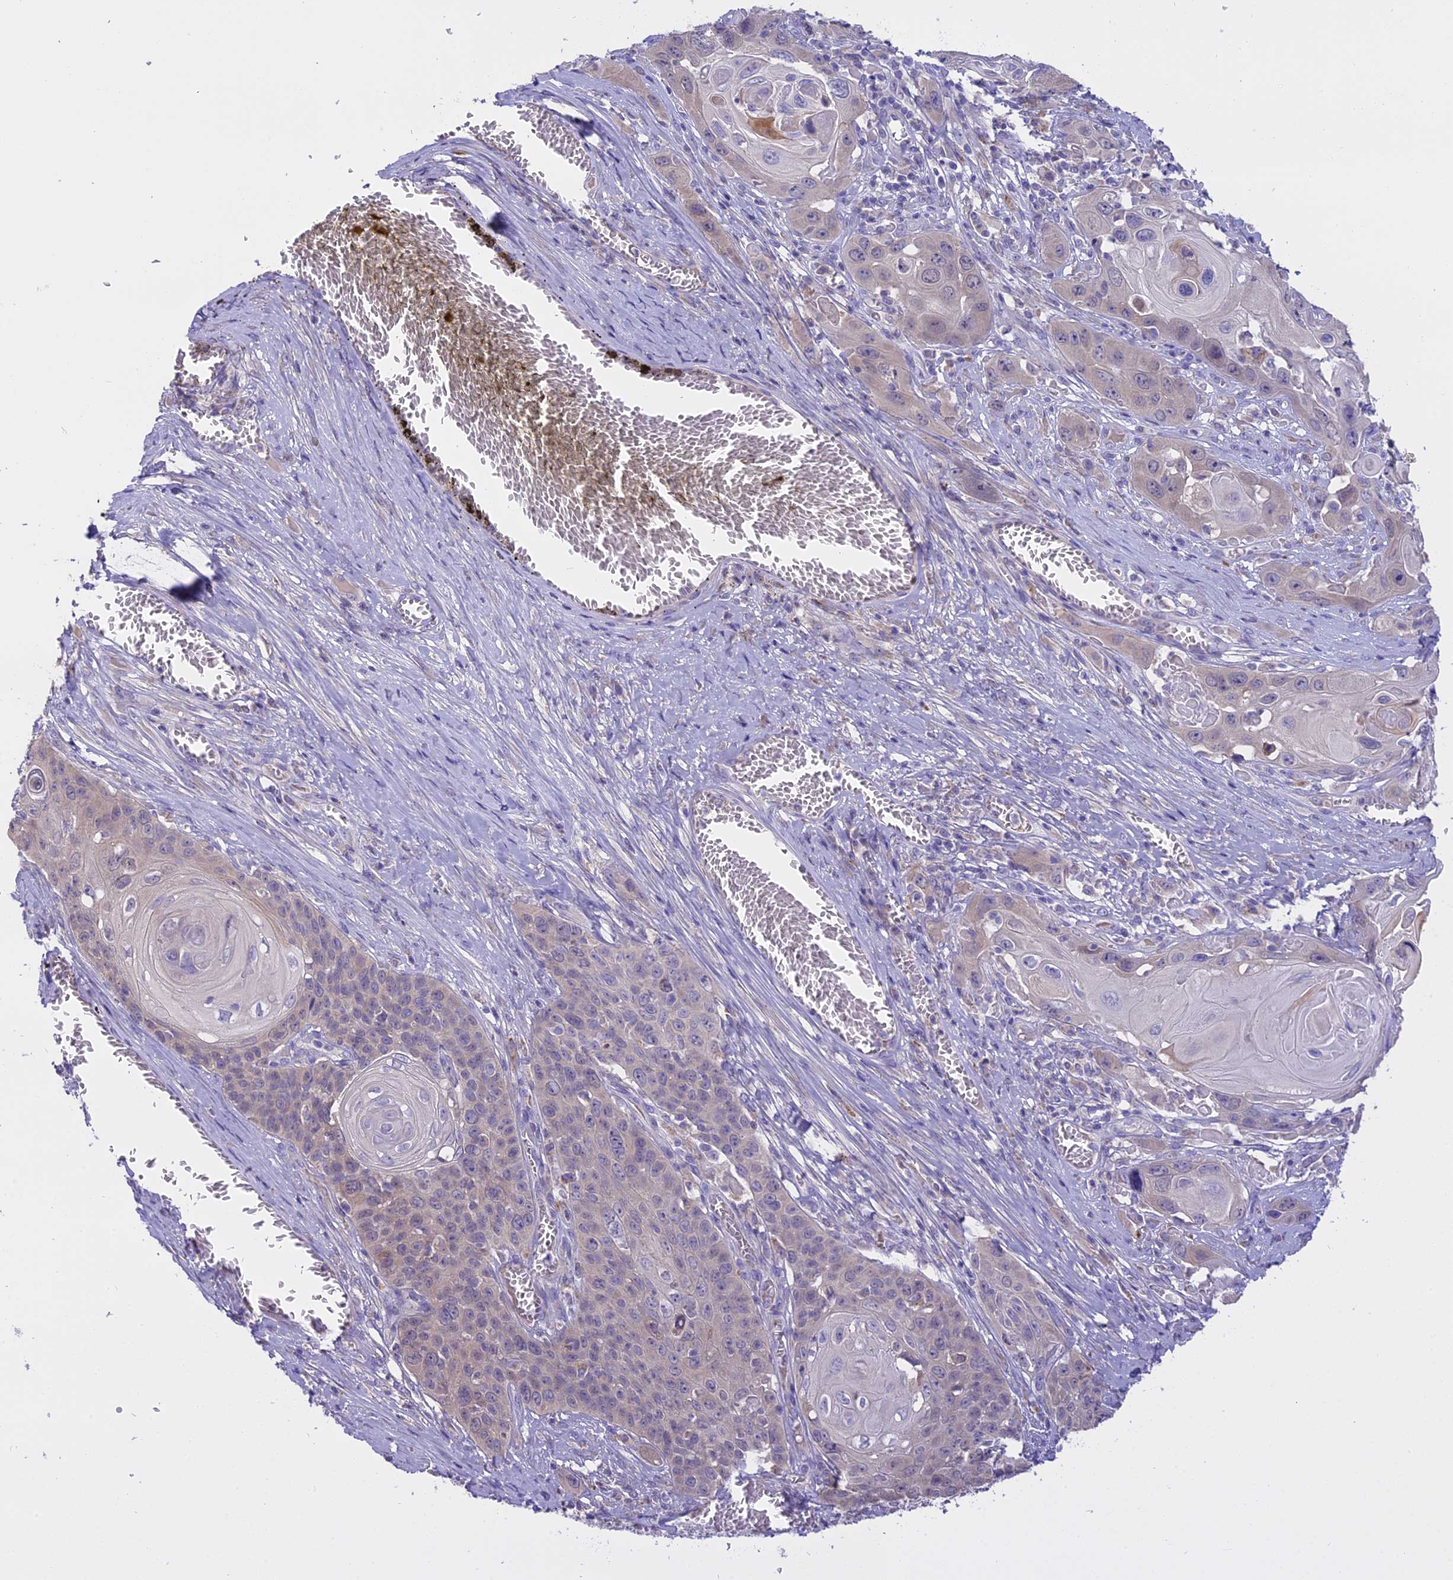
{"staining": {"intensity": "weak", "quantity": "<25%", "location": "cytoplasmic/membranous"}, "tissue": "skin cancer", "cell_type": "Tumor cells", "image_type": "cancer", "snomed": [{"axis": "morphology", "description": "Squamous cell carcinoma, NOS"}, {"axis": "topography", "description": "Skin"}], "caption": "The immunohistochemistry micrograph has no significant positivity in tumor cells of skin squamous cell carcinoma tissue.", "gene": "LYPD6", "patient": {"sex": "male", "age": 55}}